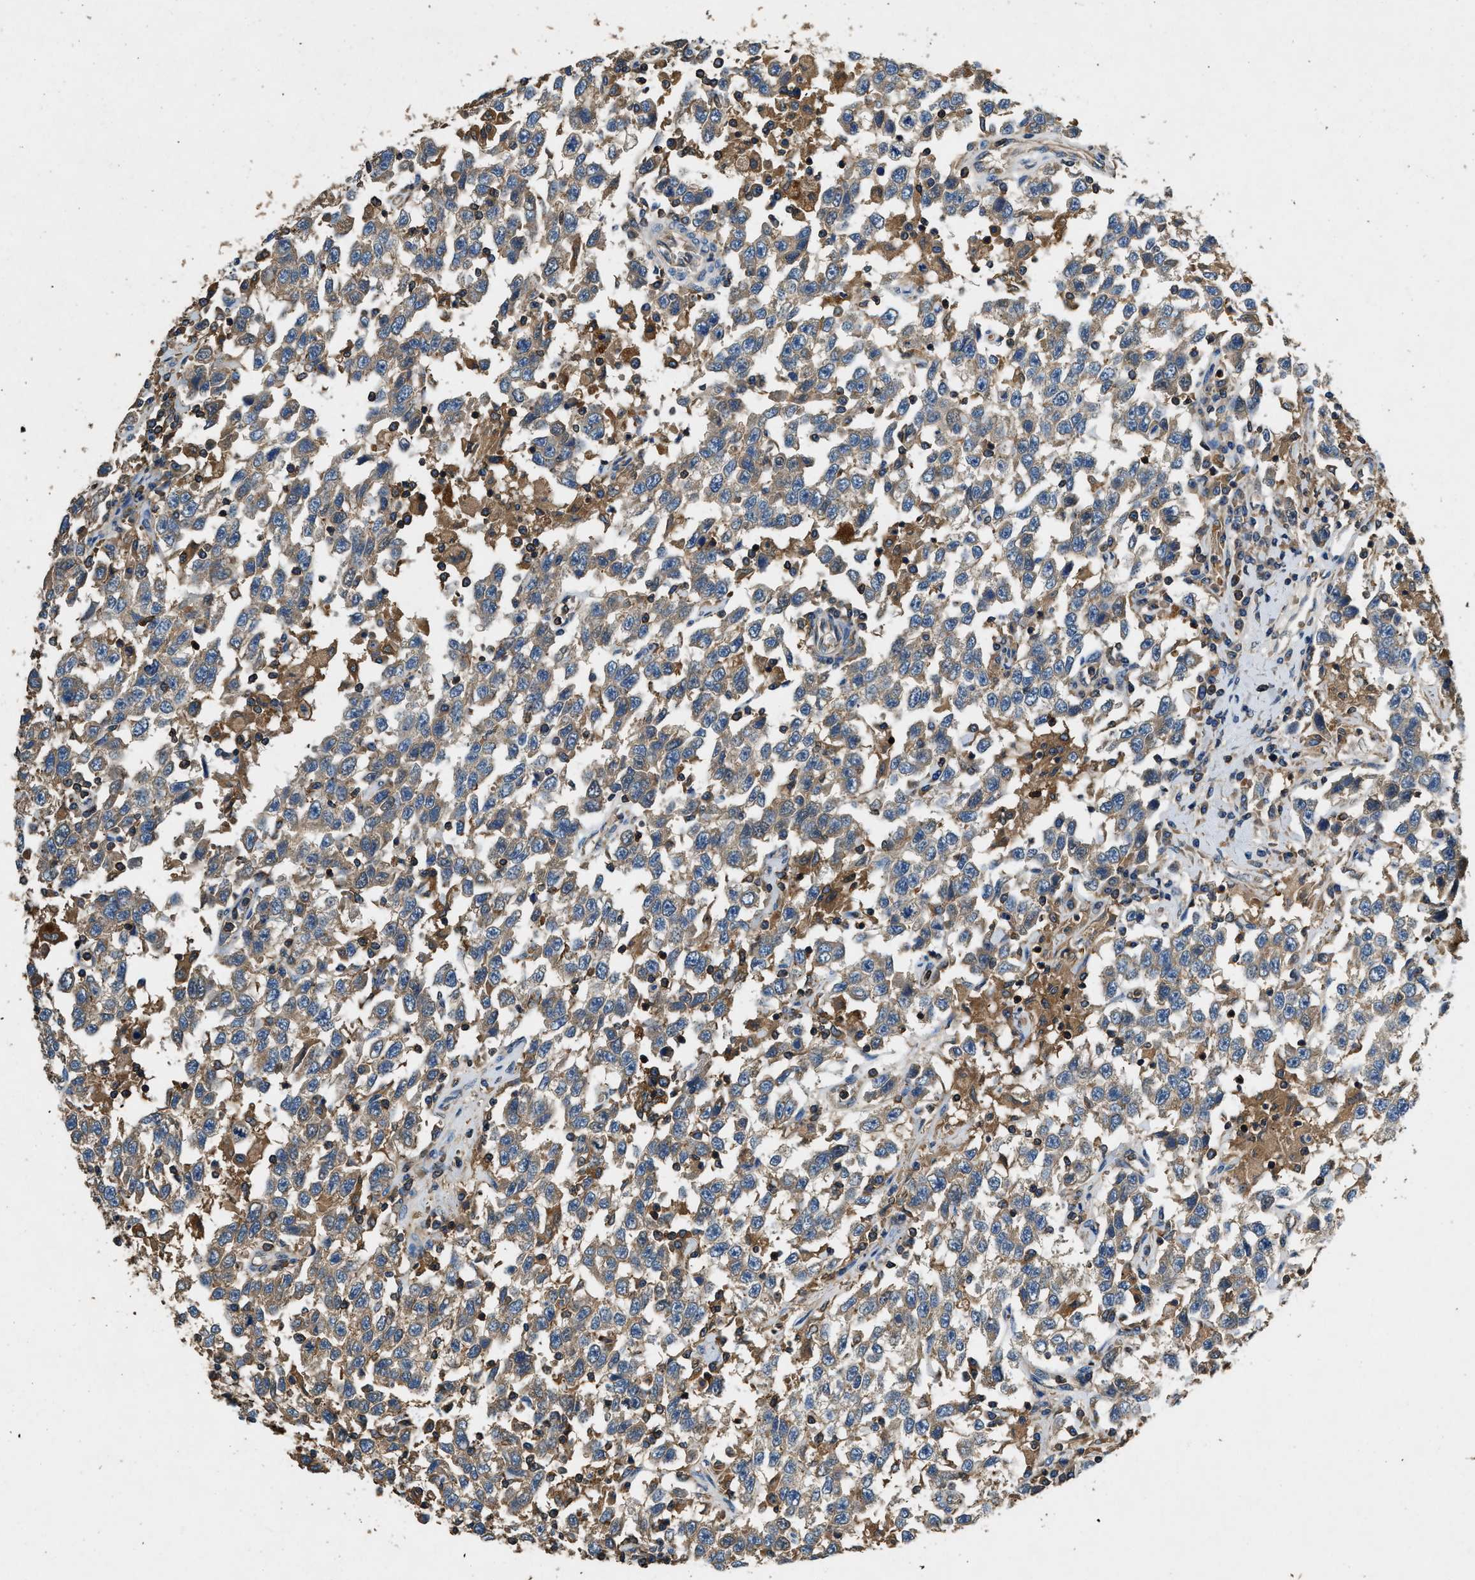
{"staining": {"intensity": "weak", "quantity": ">75%", "location": "cytoplasmic/membranous"}, "tissue": "testis cancer", "cell_type": "Tumor cells", "image_type": "cancer", "snomed": [{"axis": "morphology", "description": "Seminoma, NOS"}, {"axis": "topography", "description": "Testis"}], "caption": "Immunohistochemical staining of testis cancer (seminoma) exhibits low levels of weak cytoplasmic/membranous protein expression in about >75% of tumor cells.", "gene": "BLOC1S1", "patient": {"sex": "male", "age": 41}}